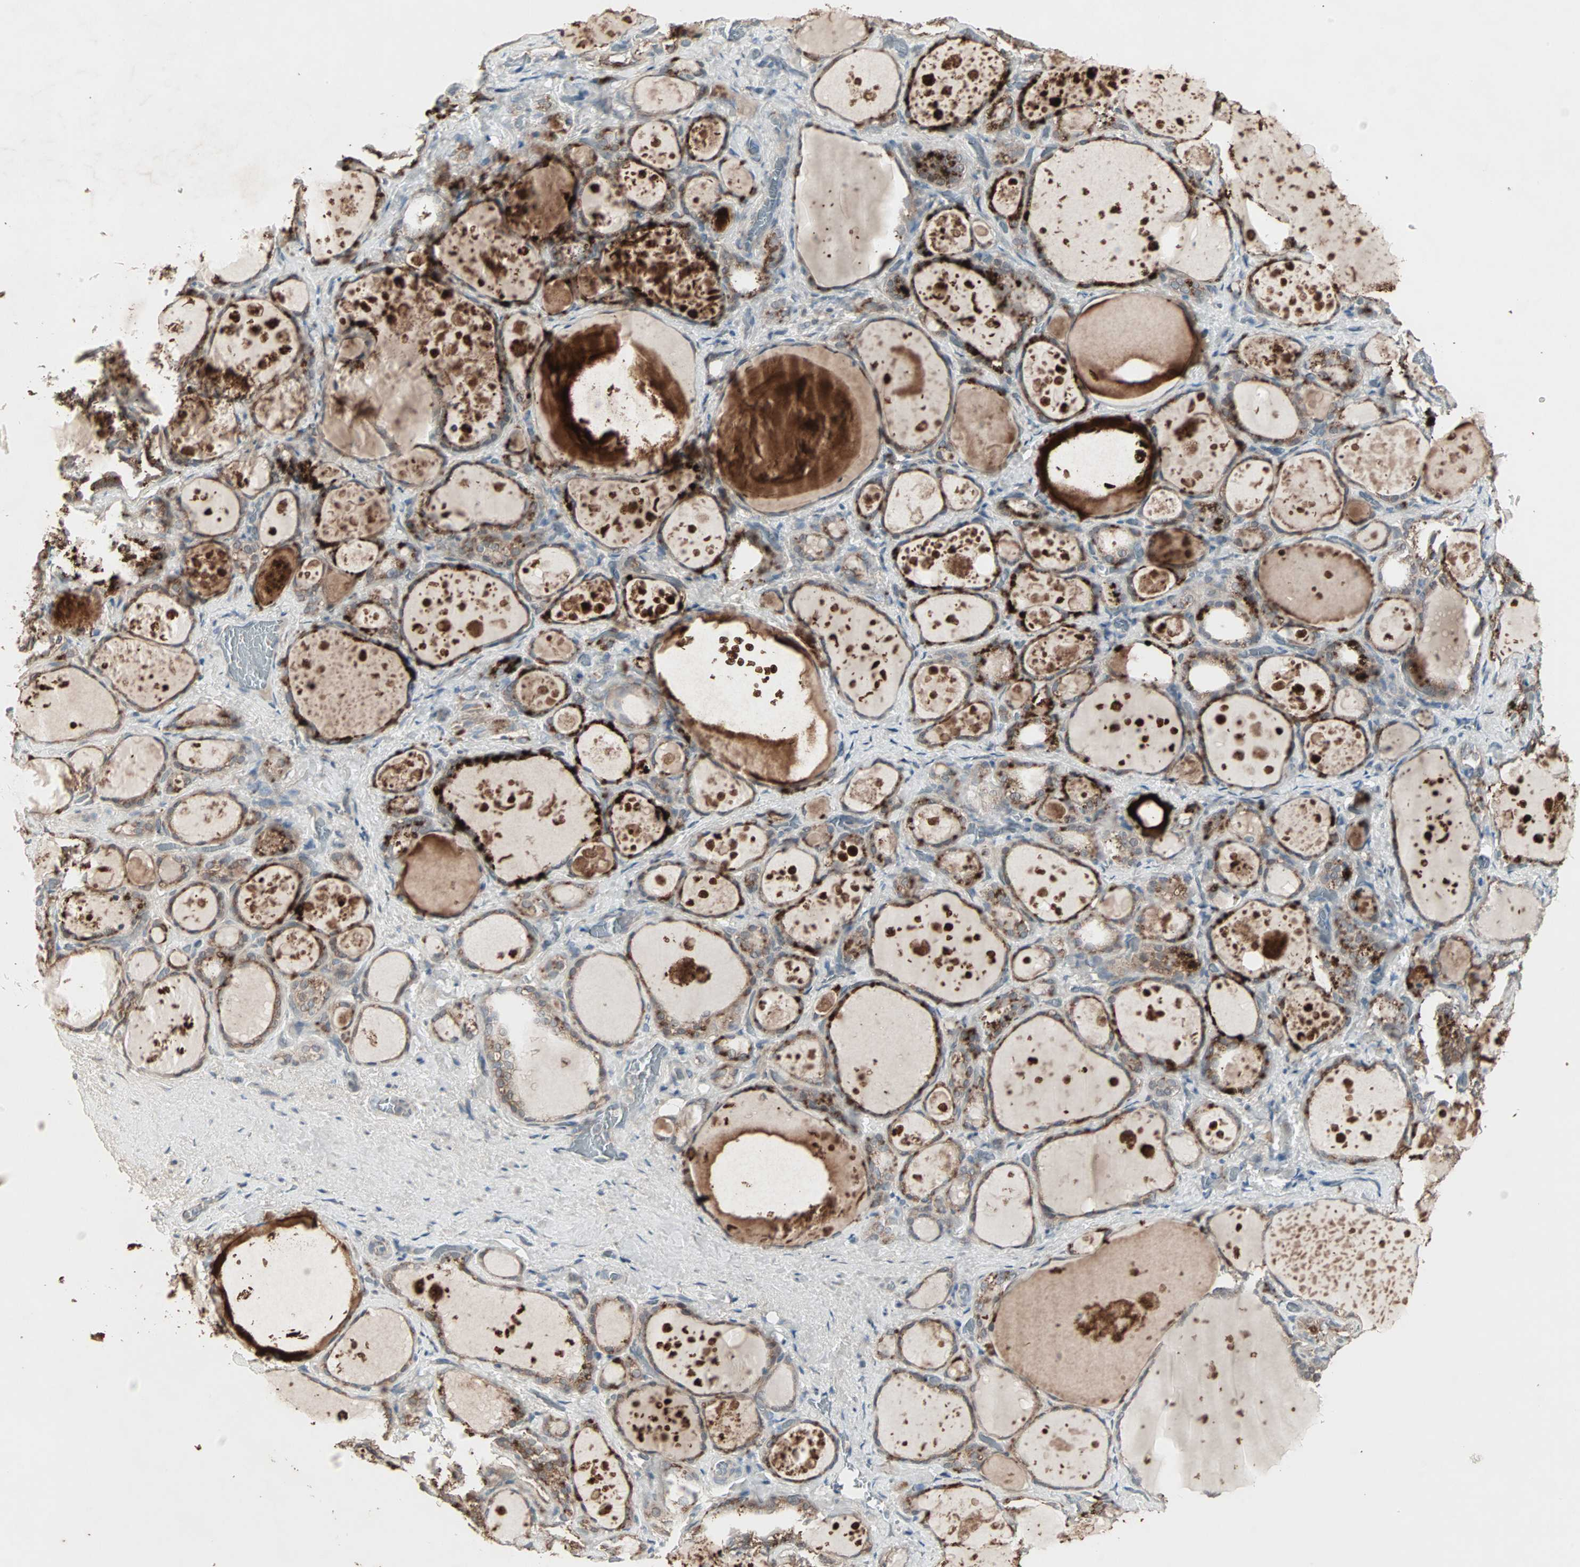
{"staining": {"intensity": "strong", "quantity": "25%-75%", "location": "cytoplasmic/membranous"}, "tissue": "thyroid gland", "cell_type": "Glandular cells", "image_type": "normal", "snomed": [{"axis": "morphology", "description": "Normal tissue, NOS"}, {"axis": "topography", "description": "Thyroid gland"}], "caption": "Immunohistochemistry histopathology image of unremarkable thyroid gland: human thyroid gland stained using immunohistochemistry demonstrates high levels of strong protein expression localized specifically in the cytoplasmic/membranous of glandular cells, appearing as a cytoplasmic/membranous brown color.", "gene": "JMJD7", "patient": {"sex": "female", "age": 75}}